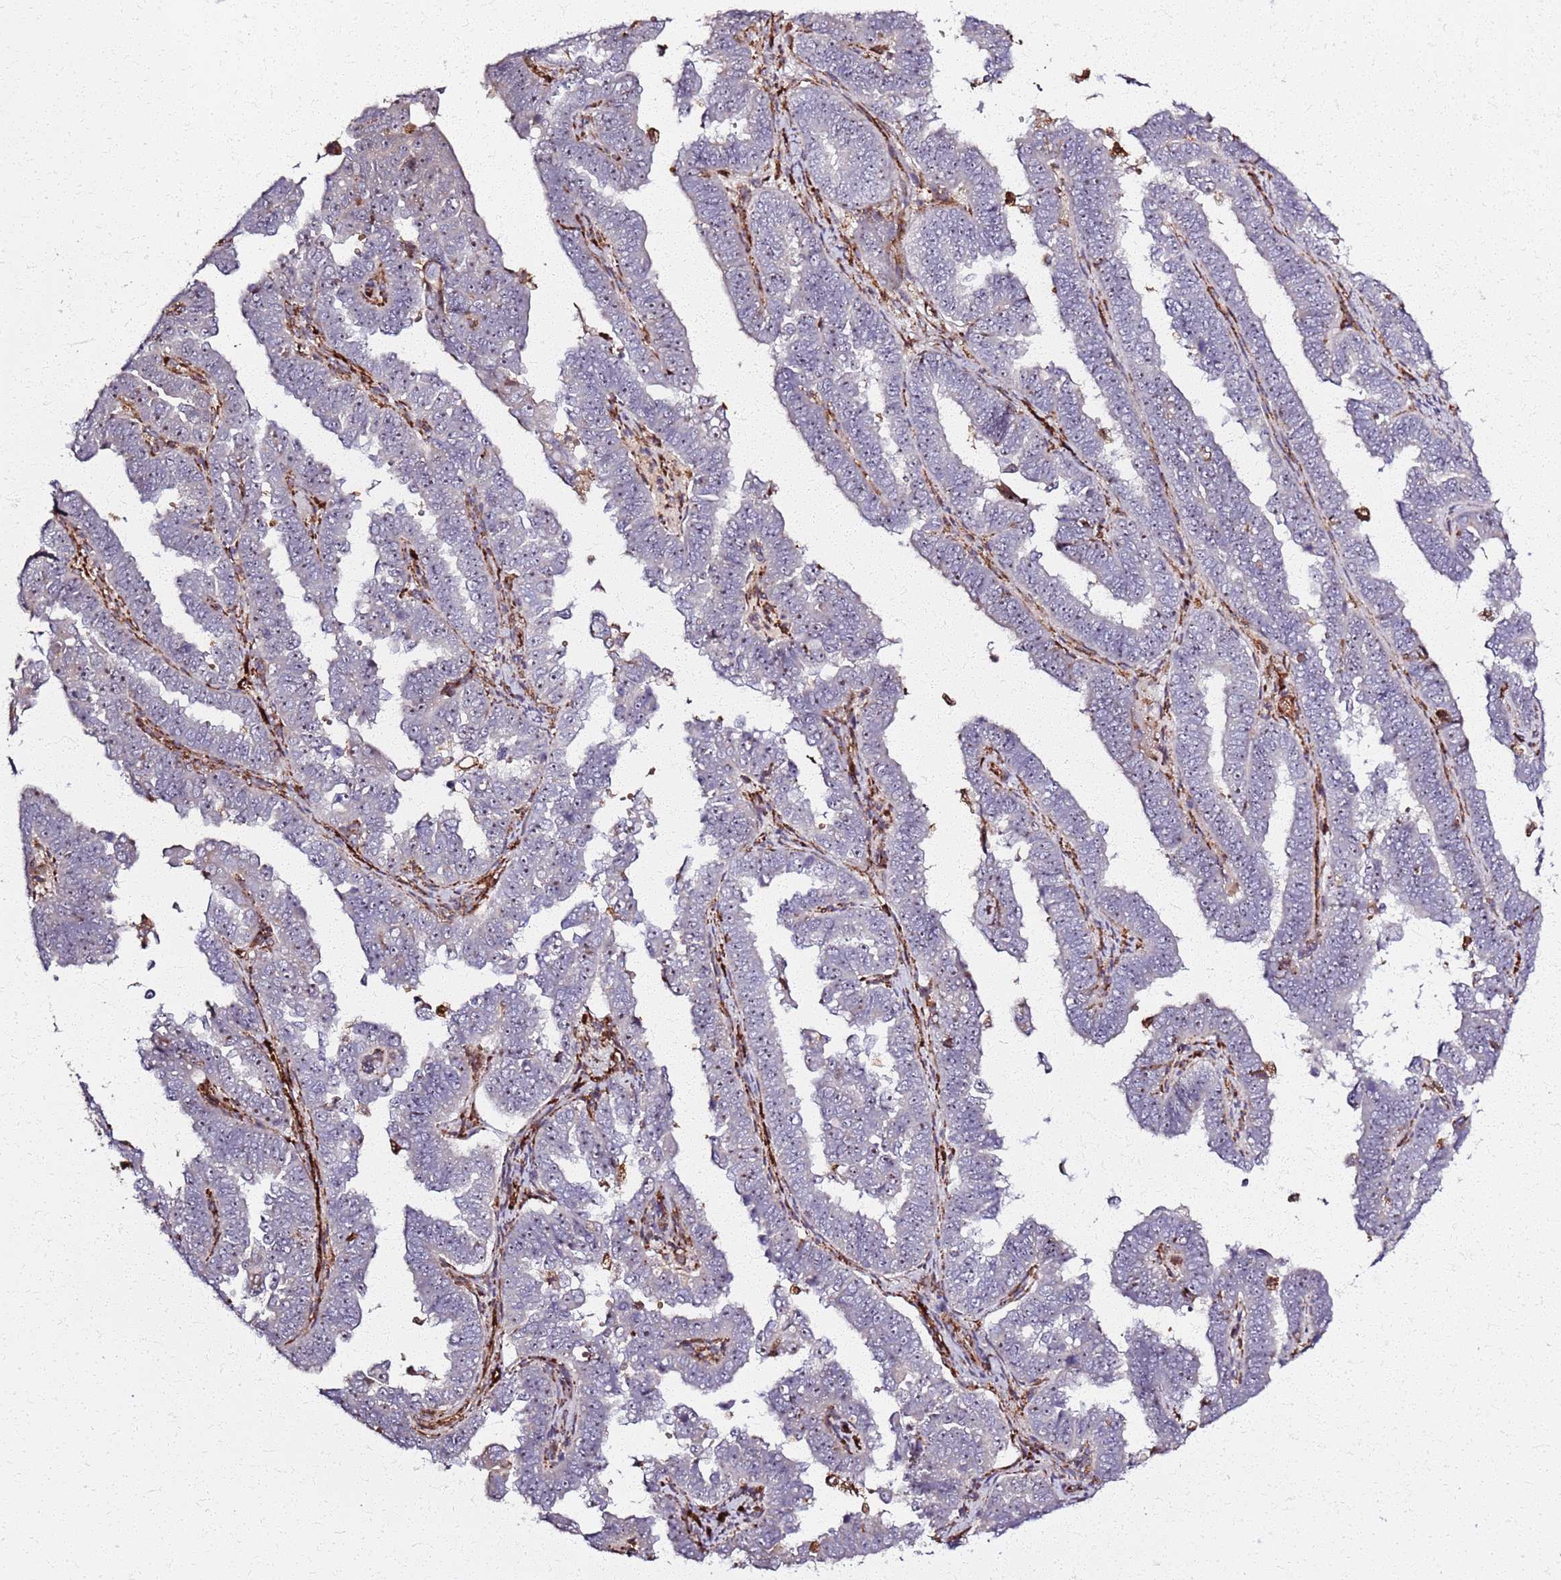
{"staining": {"intensity": "weak", "quantity": "25%-75%", "location": "nuclear"}, "tissue": "endometrial cancer", "cell_type": "Tumor cells", "image_type": "cancer", "snomed": [{"axis": "morphology", "description": "Adenocarcinoma, NOS"}, {"axis": "topography", "description": "Endometrium"}], "caption": "Immunohistochemical staining of endometrial adenocarcinoma reveals low levels of weak nuclear expression in about 25%-75% of tumor cells. The staining was performed using DAB, with brown indicating positive protein expression. Nuclei are stained blue with hematoxylin.", "gene": "KRI1", "patient": {"sex": "female", "age": 75}}